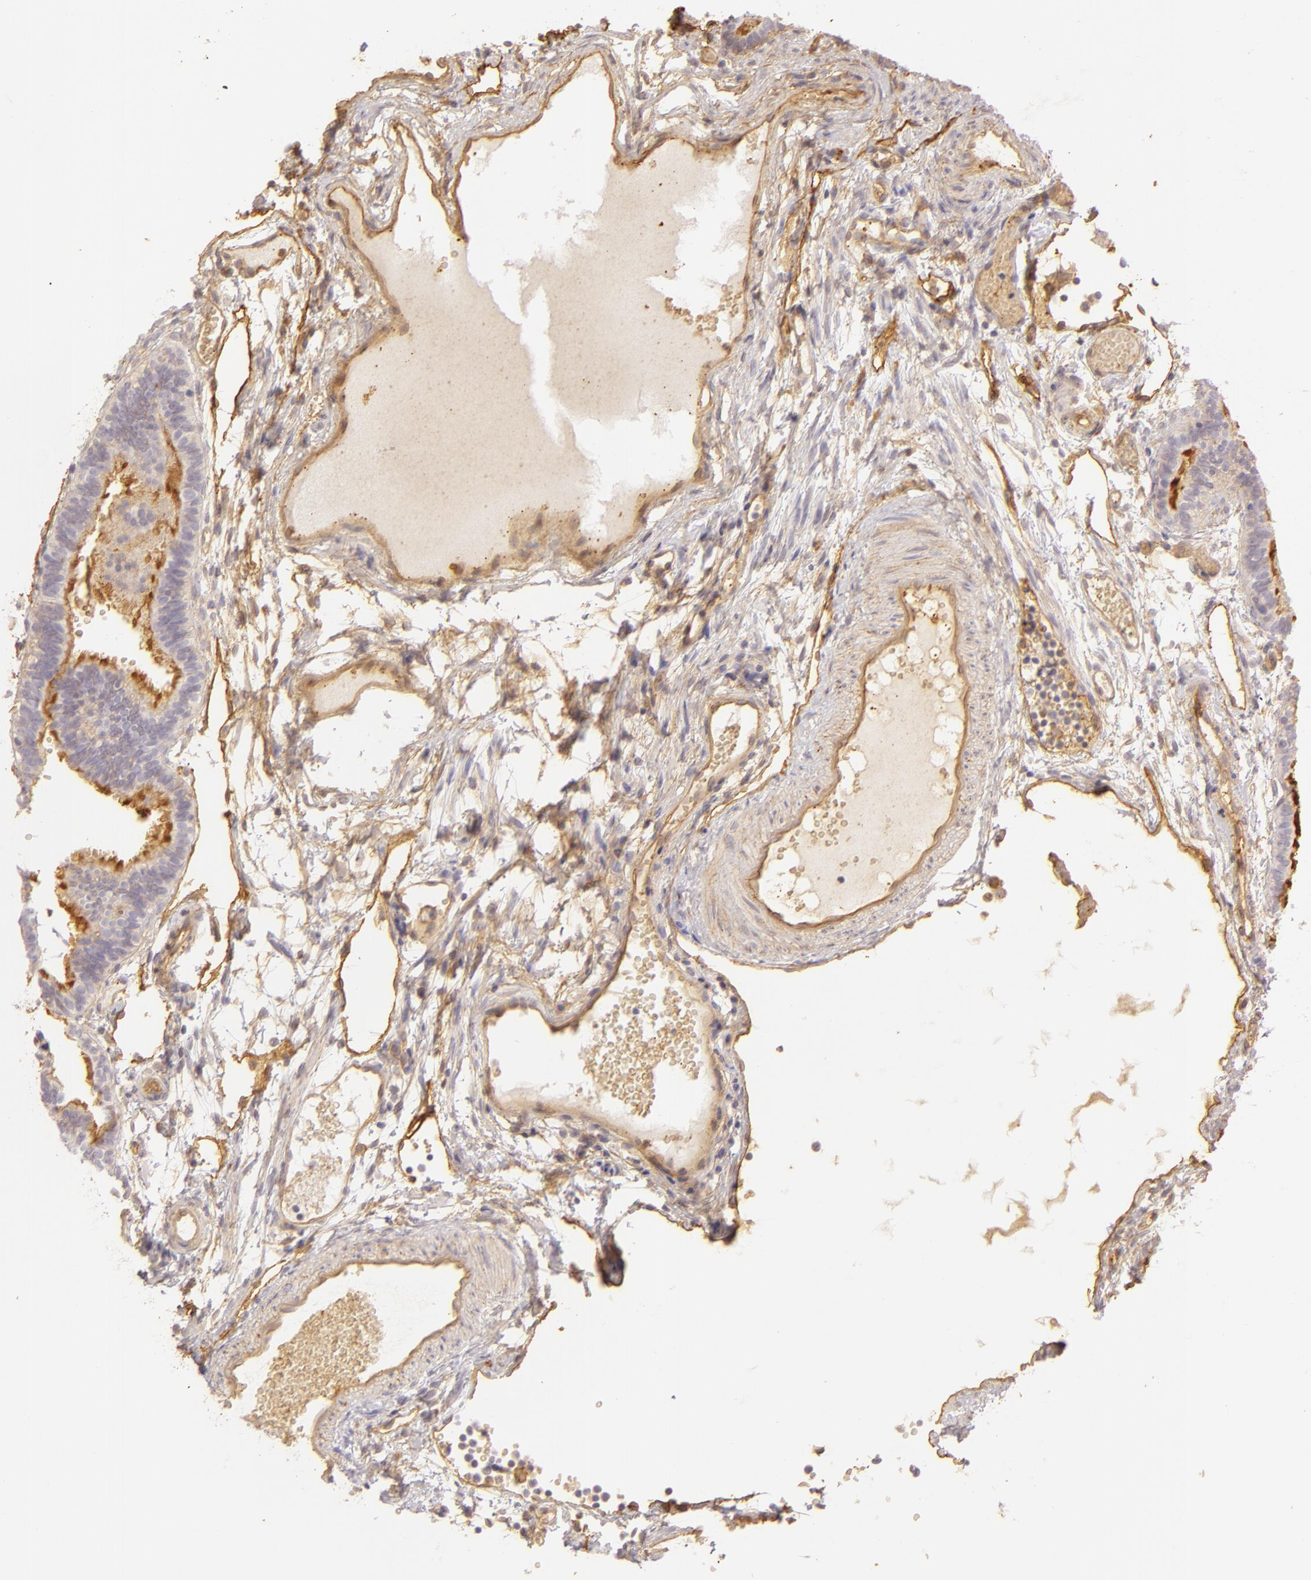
{"staining": {"intensity": "moderate", "quantity": ">75%", "location": "cytoplasmic/membranous"}, "tissue": "fallopian tube", "cell_type": "Glandular cells", "image_type": "normal", "snomed": [{"axis": "morphology", "description": "Normal tissue, NOS"}, {"axis": "topography", "description": "Fallopian tube"}], "caption": "Protein analysis of unremarkable fallopian tube demonstrates moderate cytoplasmic/membranous positivity in about >75% of glandular cells.", "gene": "CD59", "patient": {"sex": "female", "age": 29}}